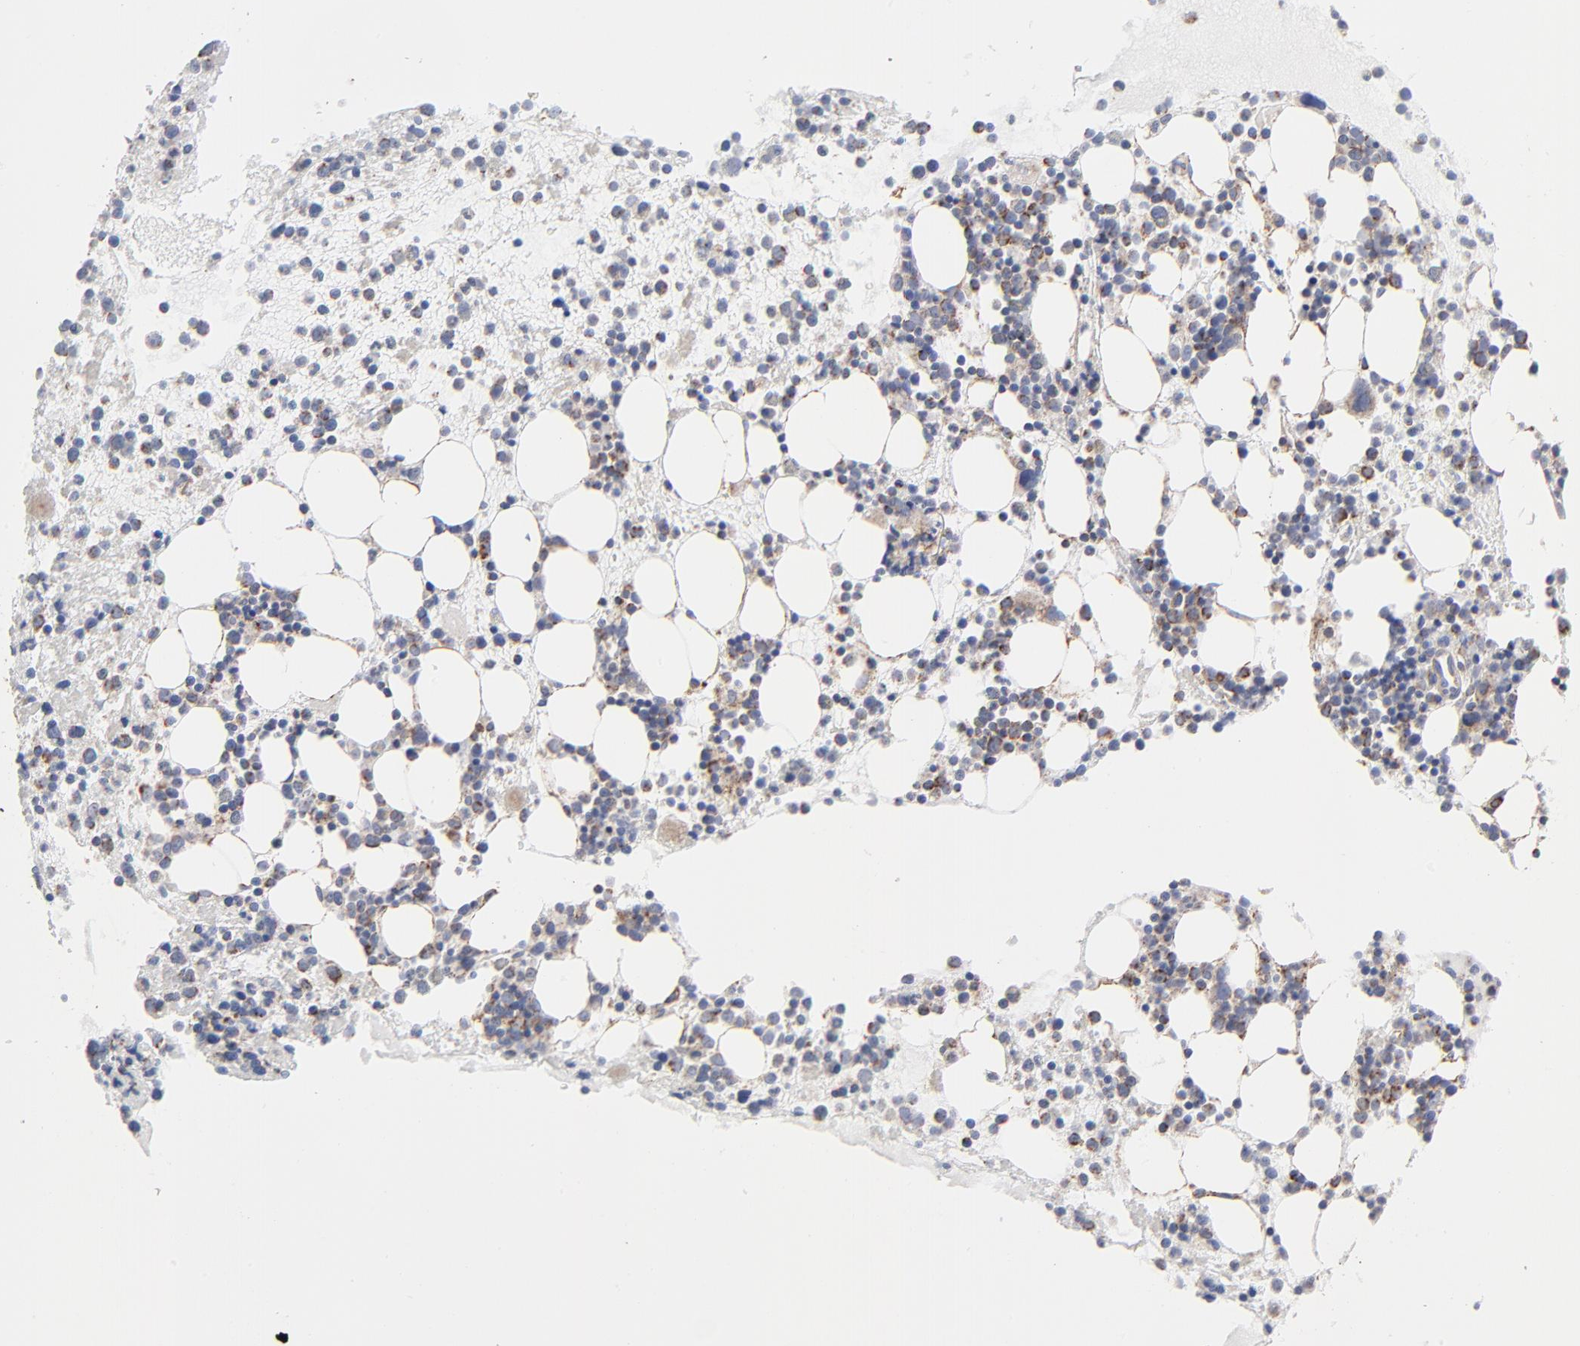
{"staining": {"intensity": "moderate", "quantity": "25%-75%", "location": "cytoplasmic/membranous"}, "tissue": "bone marrow", "cell_type": "Hematopoietic cells", "image_type": "normal", "snomed": [{"axis": "morphology", "description": "Normal tissue, NOS"}, {"axis": "topography", "description": "Bone marrow"}], "caption": "Bone marrow stained with a brown dye shows moderate cytoplasmic/membranous positive positivity in approximately 25%-75% of hematopoietic cells.", "gene": "ASB3", "patient": {"sex": "male", "age": 15}}